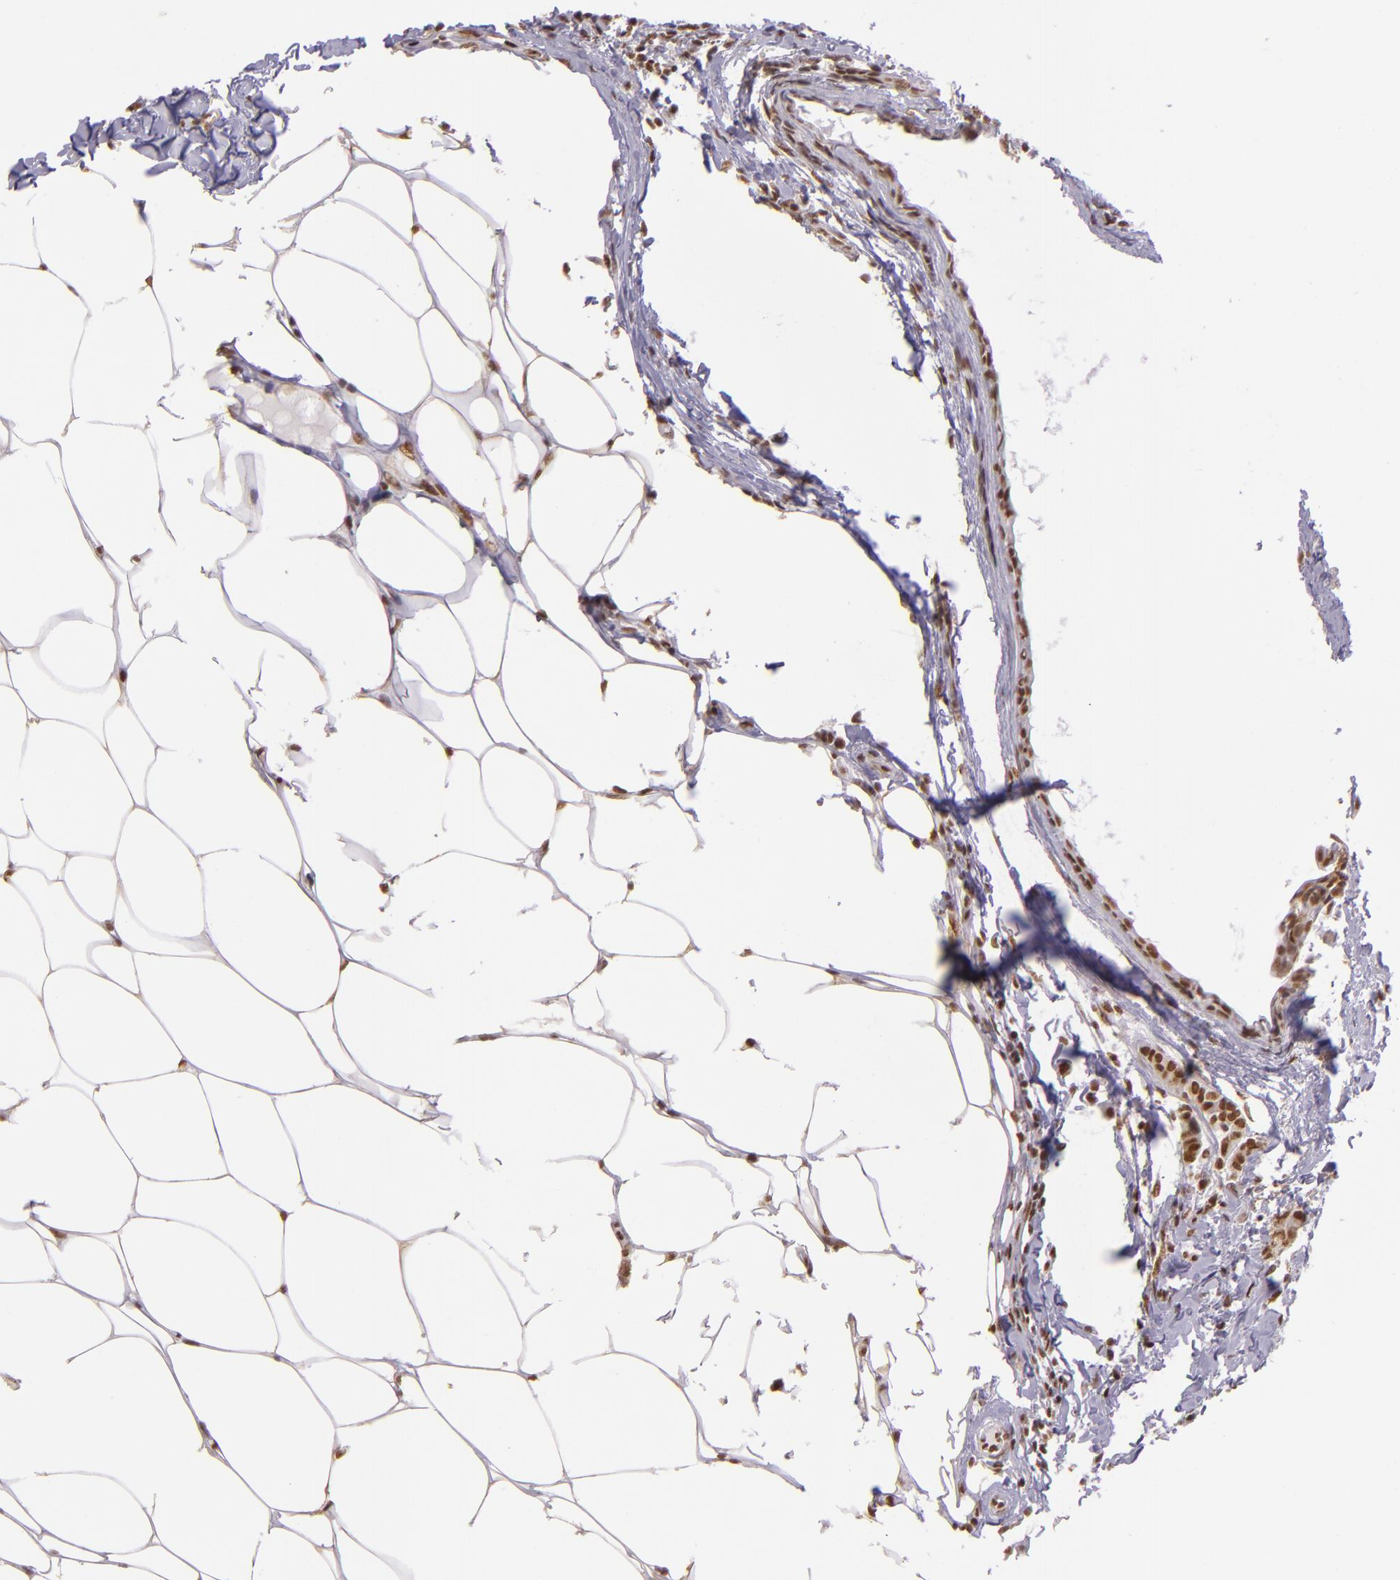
{"staining": {"intensity": "moderate", "quantity": ">75%", "location": "nuclear"}, "tissue": "breast cancer", "cell_type": "Tumor cells", "image_type": "cancer", "snomed": [{"axis": "morphology", "description": "Duct carcinoma"}, {"axis": "topography", "description": "Breast"}], "caption": "Approximately >75% of tumor cells in human infiltrating ductal carcinoma (breast) display moderate nuclear protein positivity as visualized by brown immunohistochemical staining.", "gene": "USF1", "patient": {"sex": "female", "age": 40}}